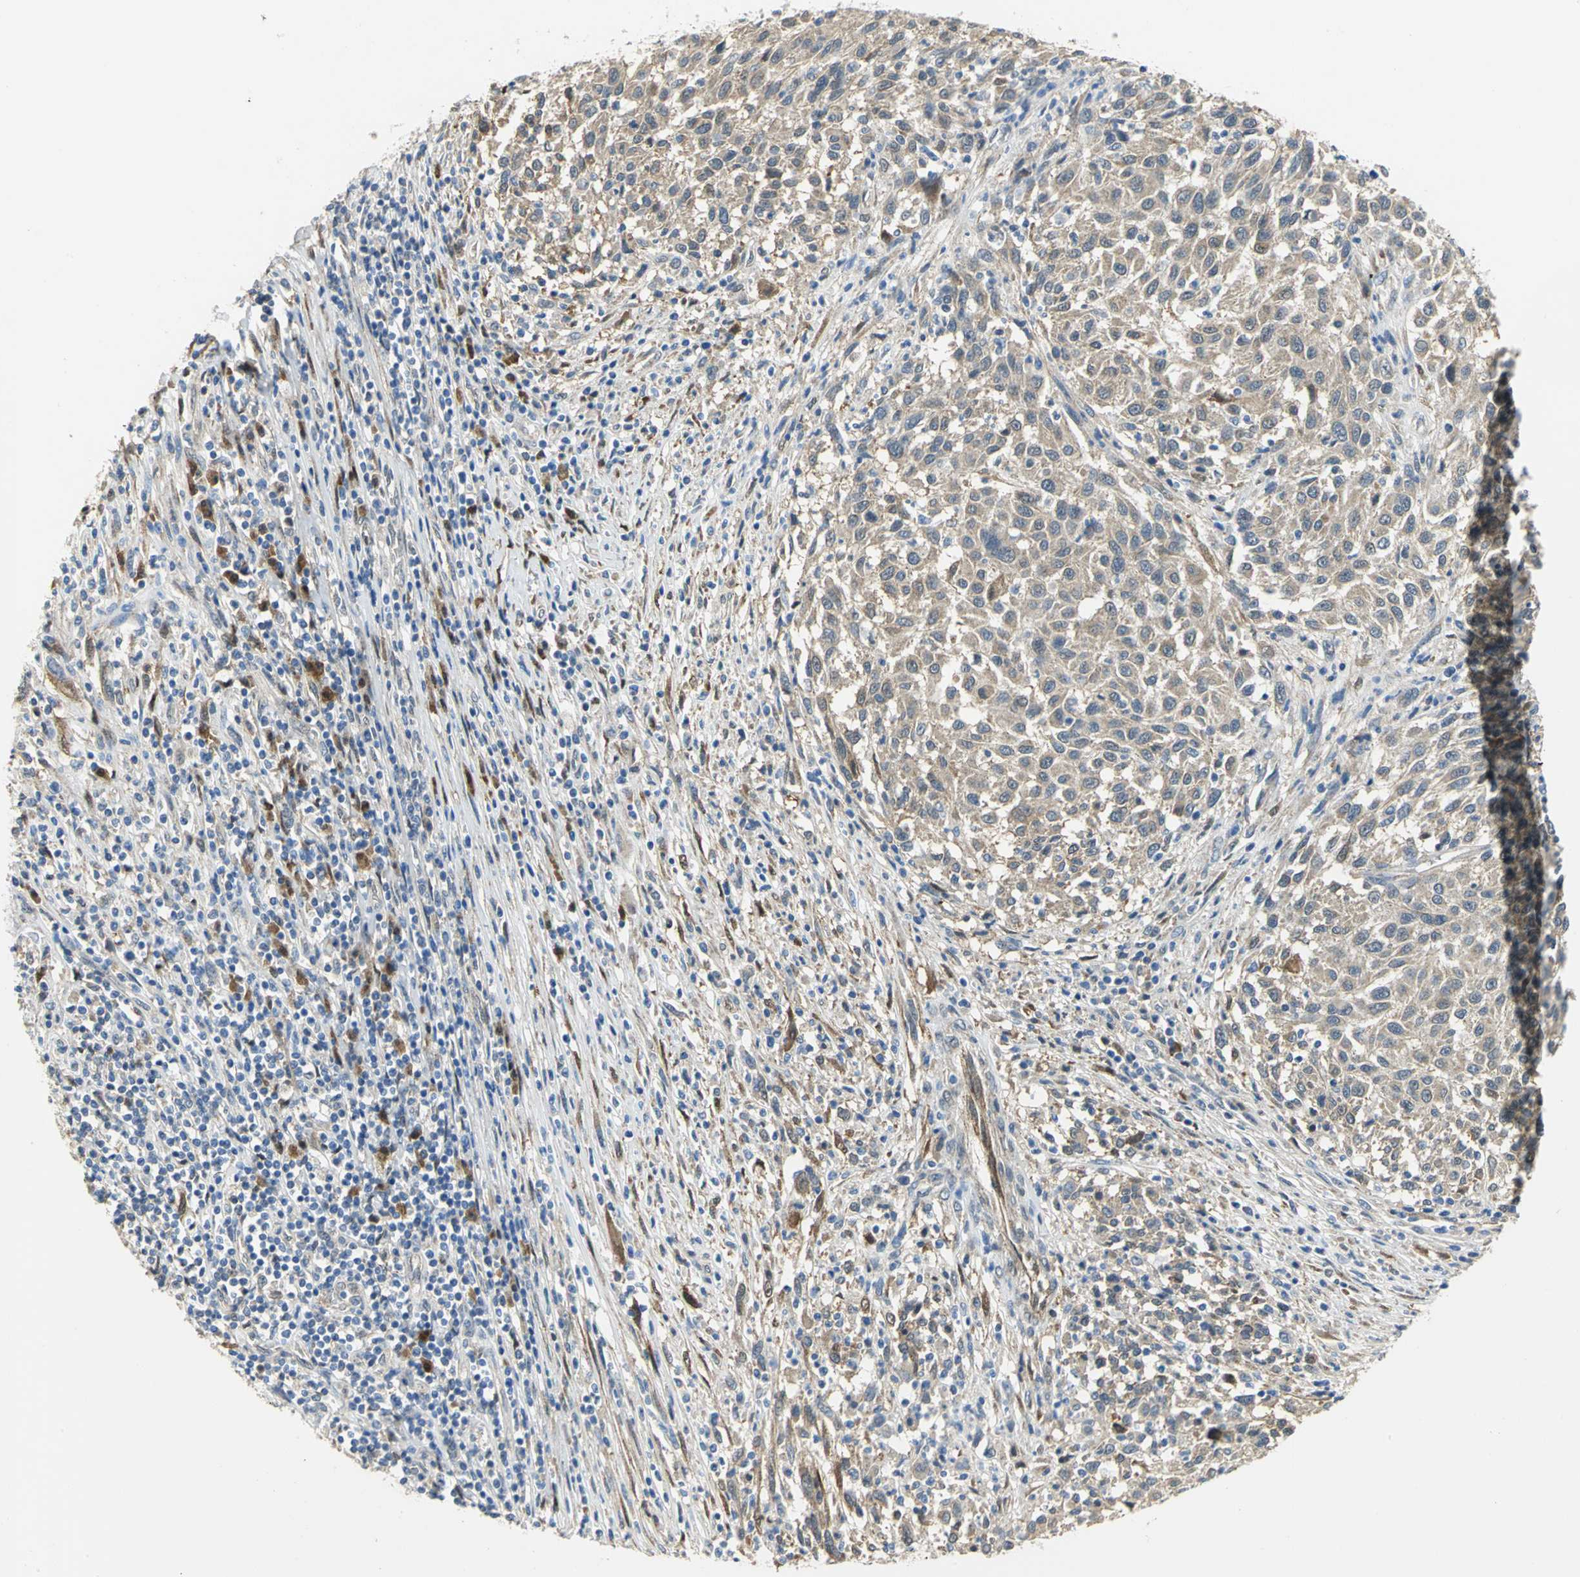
{"staining": {"intensity": "moderate", "quantity": ">75%", "location": "cytoplasmic/membranous"}, "tissue": "melanoma", "cell_type": "Tumor cells", "image_type": "cancer", "snomed": [{"axis": "morphology", "description": "Malignant melanoma, Metastatic site"}, {"axis": "topography", "description": "Lymph node"}], "caption": "An image of human malignant melanoma (metastatic site) stained for a protein demonstrates moderate cytoplasmic/membranous brown staining in tumor cells.", "gene": "PGM3", "patient": {"sex": "male", "age": 61}}